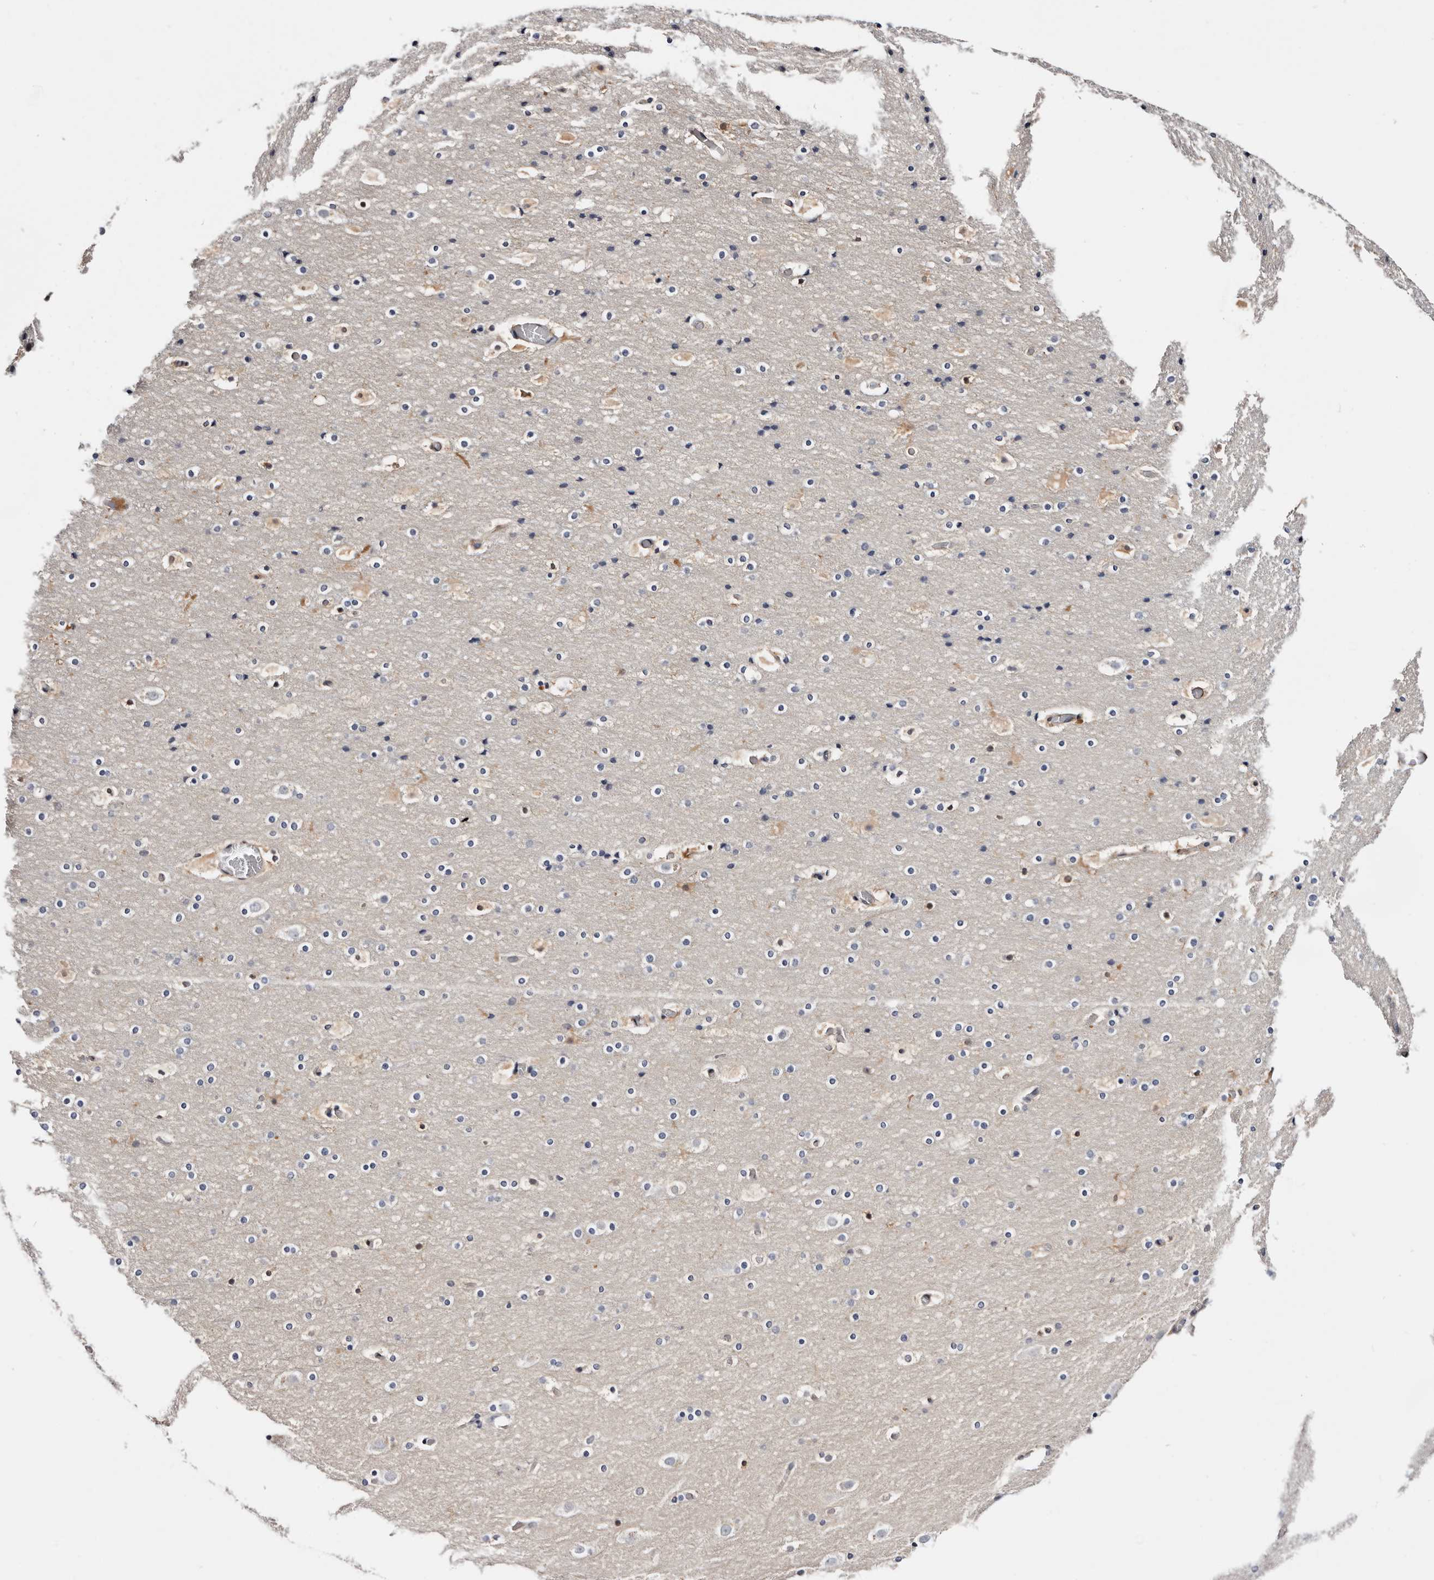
{"staining": {"intensity": "weak", "quantity": "25%-75%", "location": "cytoplasmic/membranous"}, "tissue": "cerebral cortex", "cell_type": "Endothelial cells", "image_type": "normal", "snomed": [{"axis": "morphology", "description": "Normal tissue, NOS"}, {"axis": "topography", "description": "Cerebral cortex"}], "caption": "Protein expression analysis of normal human cerebral cortex reveals weak cytoplasmic/membranous positivity in about 25%-75% of endothelial cells. (DAB IHC with brightfield microscopy, high magnification).", "gene": "TP53I3", "patient": {"sex": "male", "age": 57}}